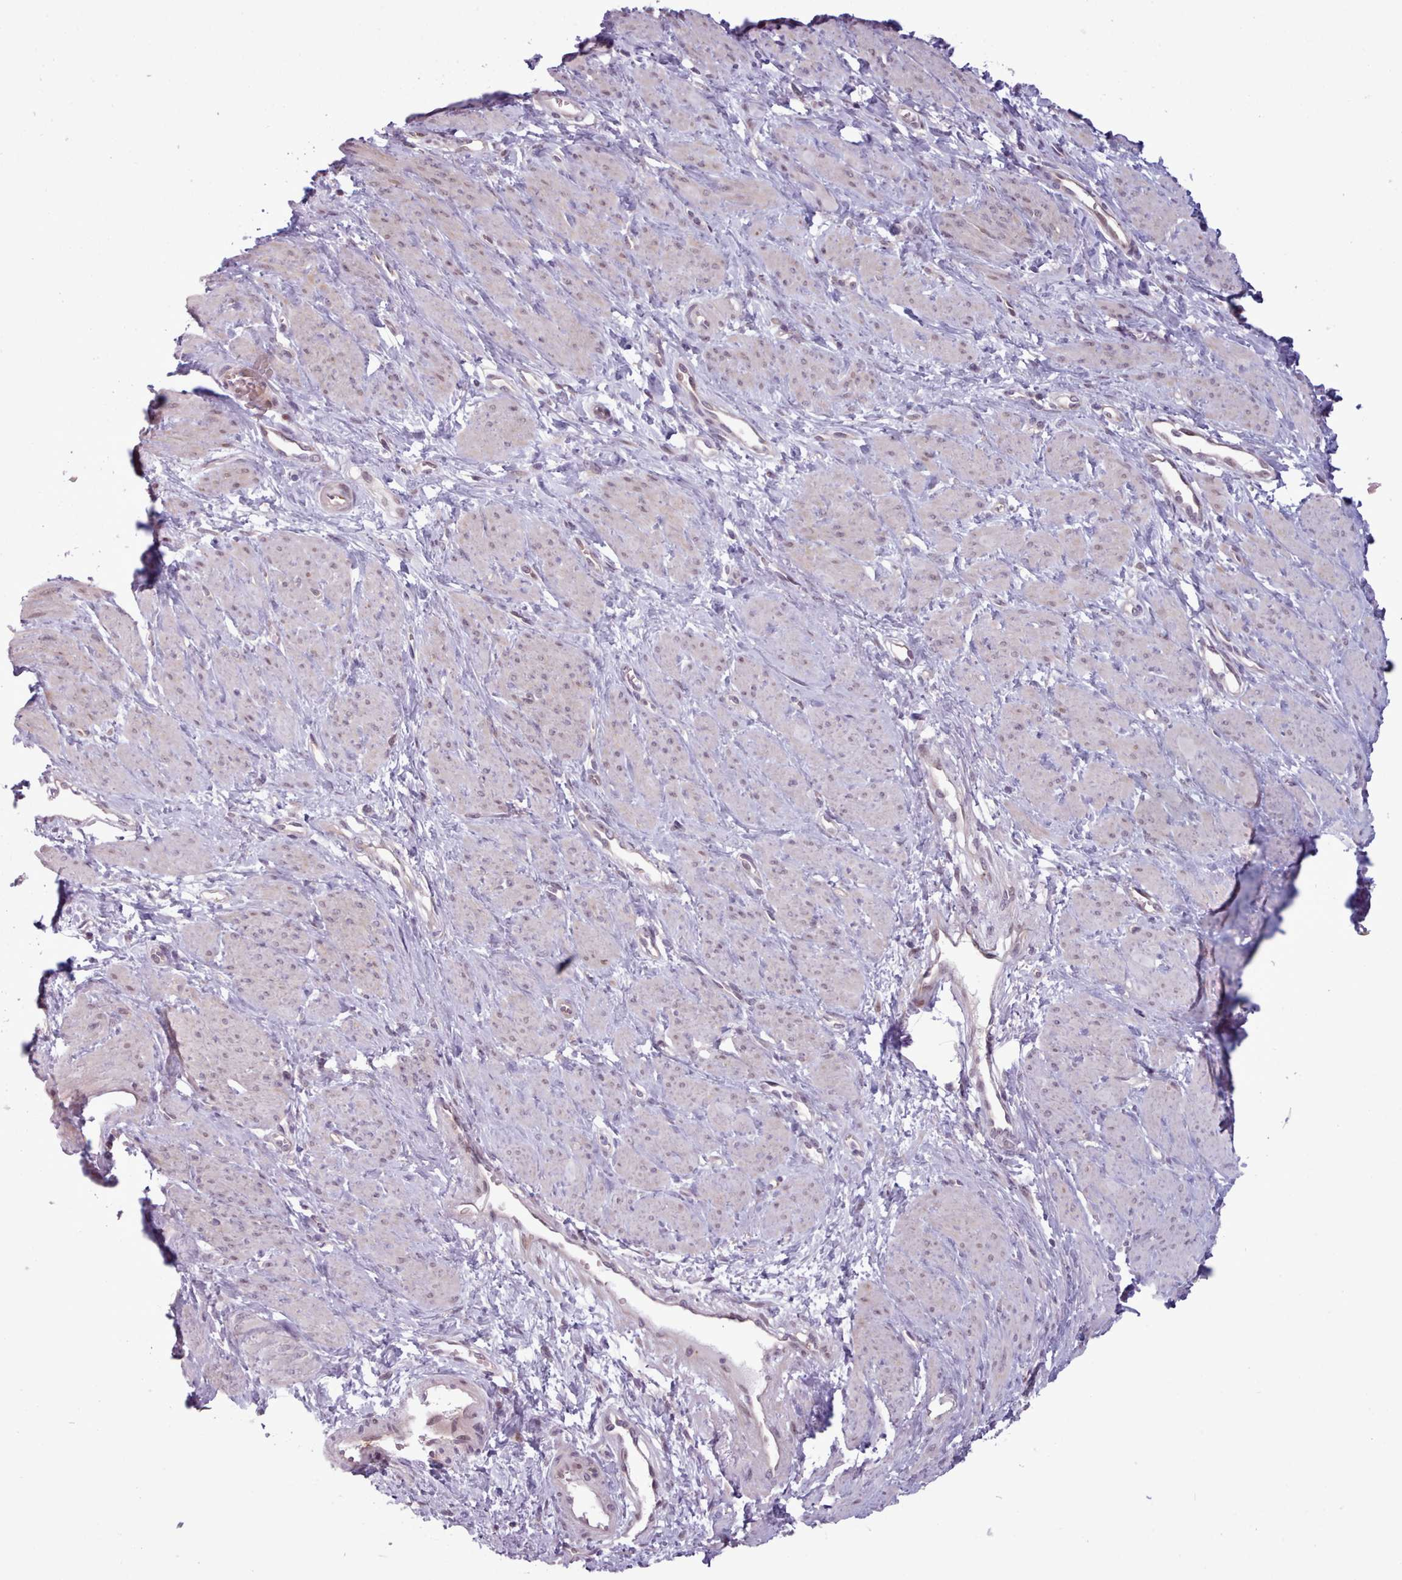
{"staining": {"intensity": "weak", "quantity": "25%-75%", "location": "nuclear"}, "tissue": "smooth muscle", "cell_type": "Smooth muscle cells", "image_type": "normal", "snomed": [{"axis": "morphology", "description": "Normal tissue, NOS"}, {"axis": "topography", "description": "Smooth muscle"}, {"axis": "topography", "description": "Uterus"}], "caption": "A histopathology image of human smooth muscle stained for a protein shows weak nuclear brown staining in smooth muscle cells.", "gene": "KBTBD6", "patient": {"sex": "female", "age": 39}}